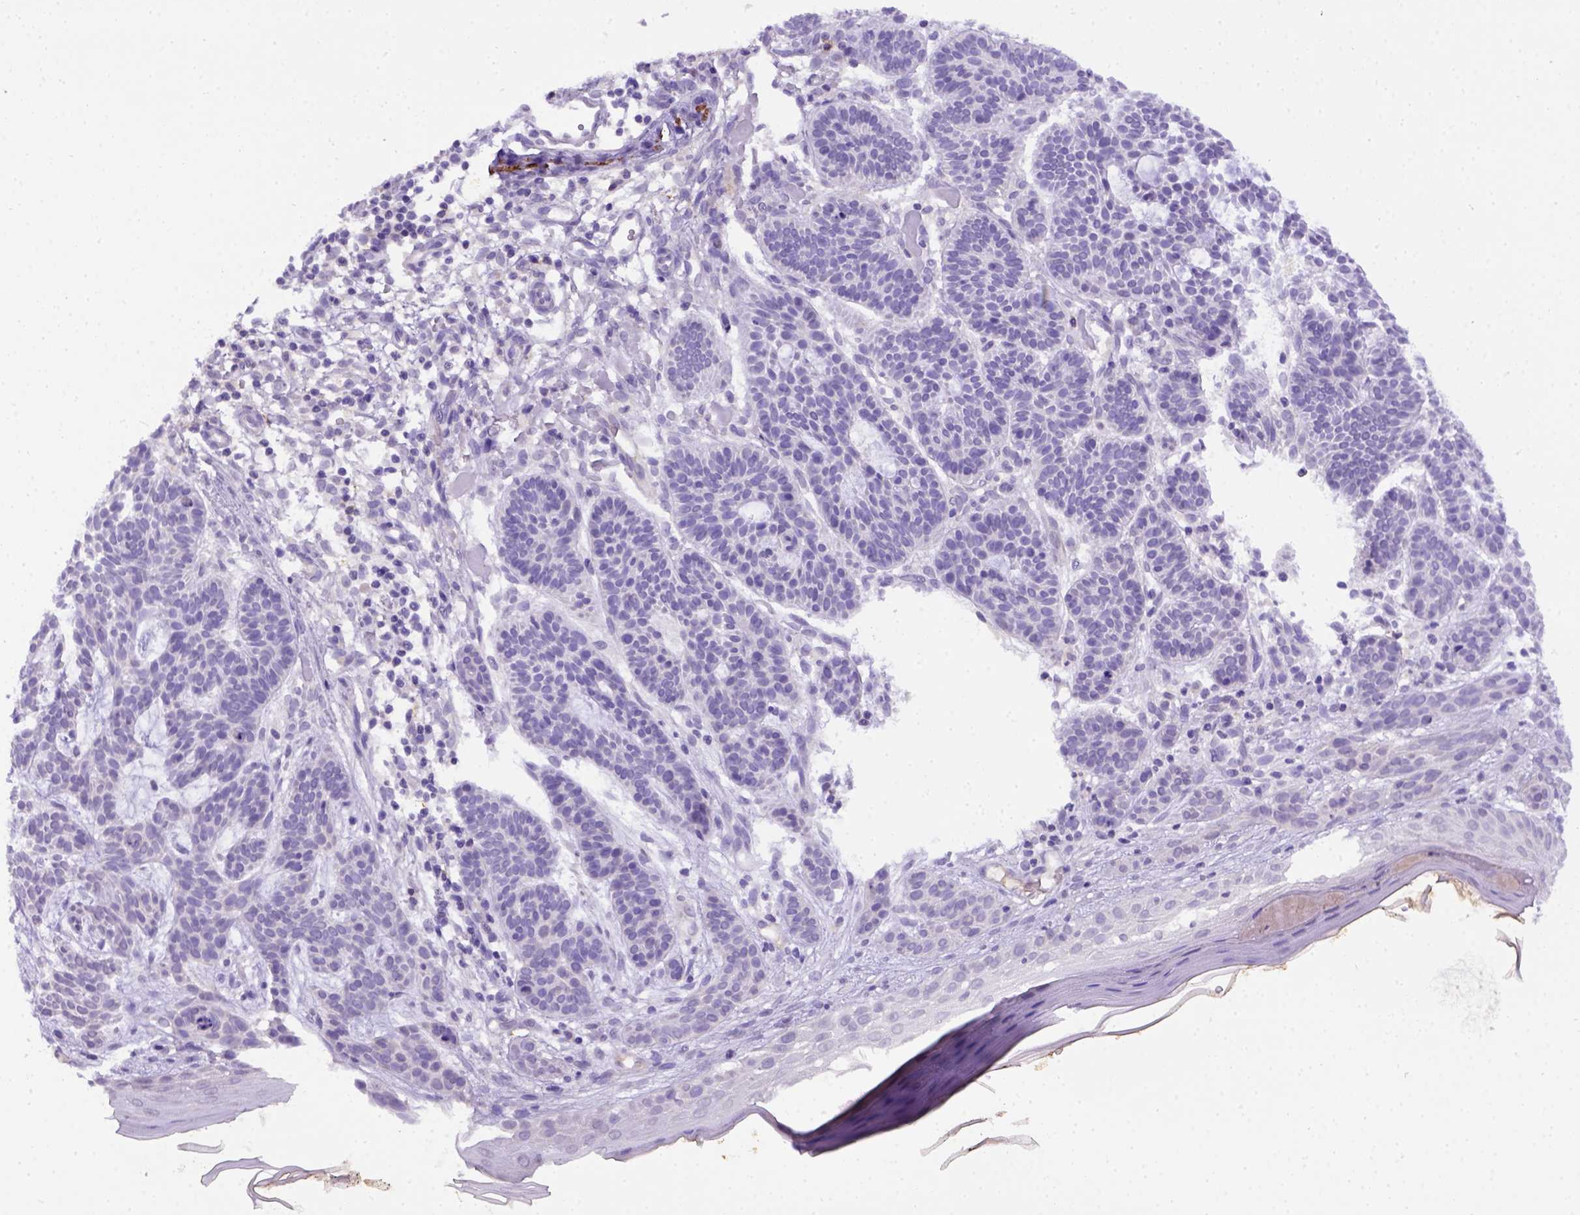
{"staining": {"intensity": "negative", "quantity": "none", "location": "none"}, "tissue": "skin cancer", "cell_type": "Tumor cells", "image_type": "cancer", "snomed": [{"axis": "morphology", "description": "Basal cell carcinoma"}, {"axis": "topography", "description": "Skin"}], "caption": "Tumor cells show no significant protein positivity in skin cancer.", "gene": "B3GAT1", "patient": {"sex": "male", "age": 85}}